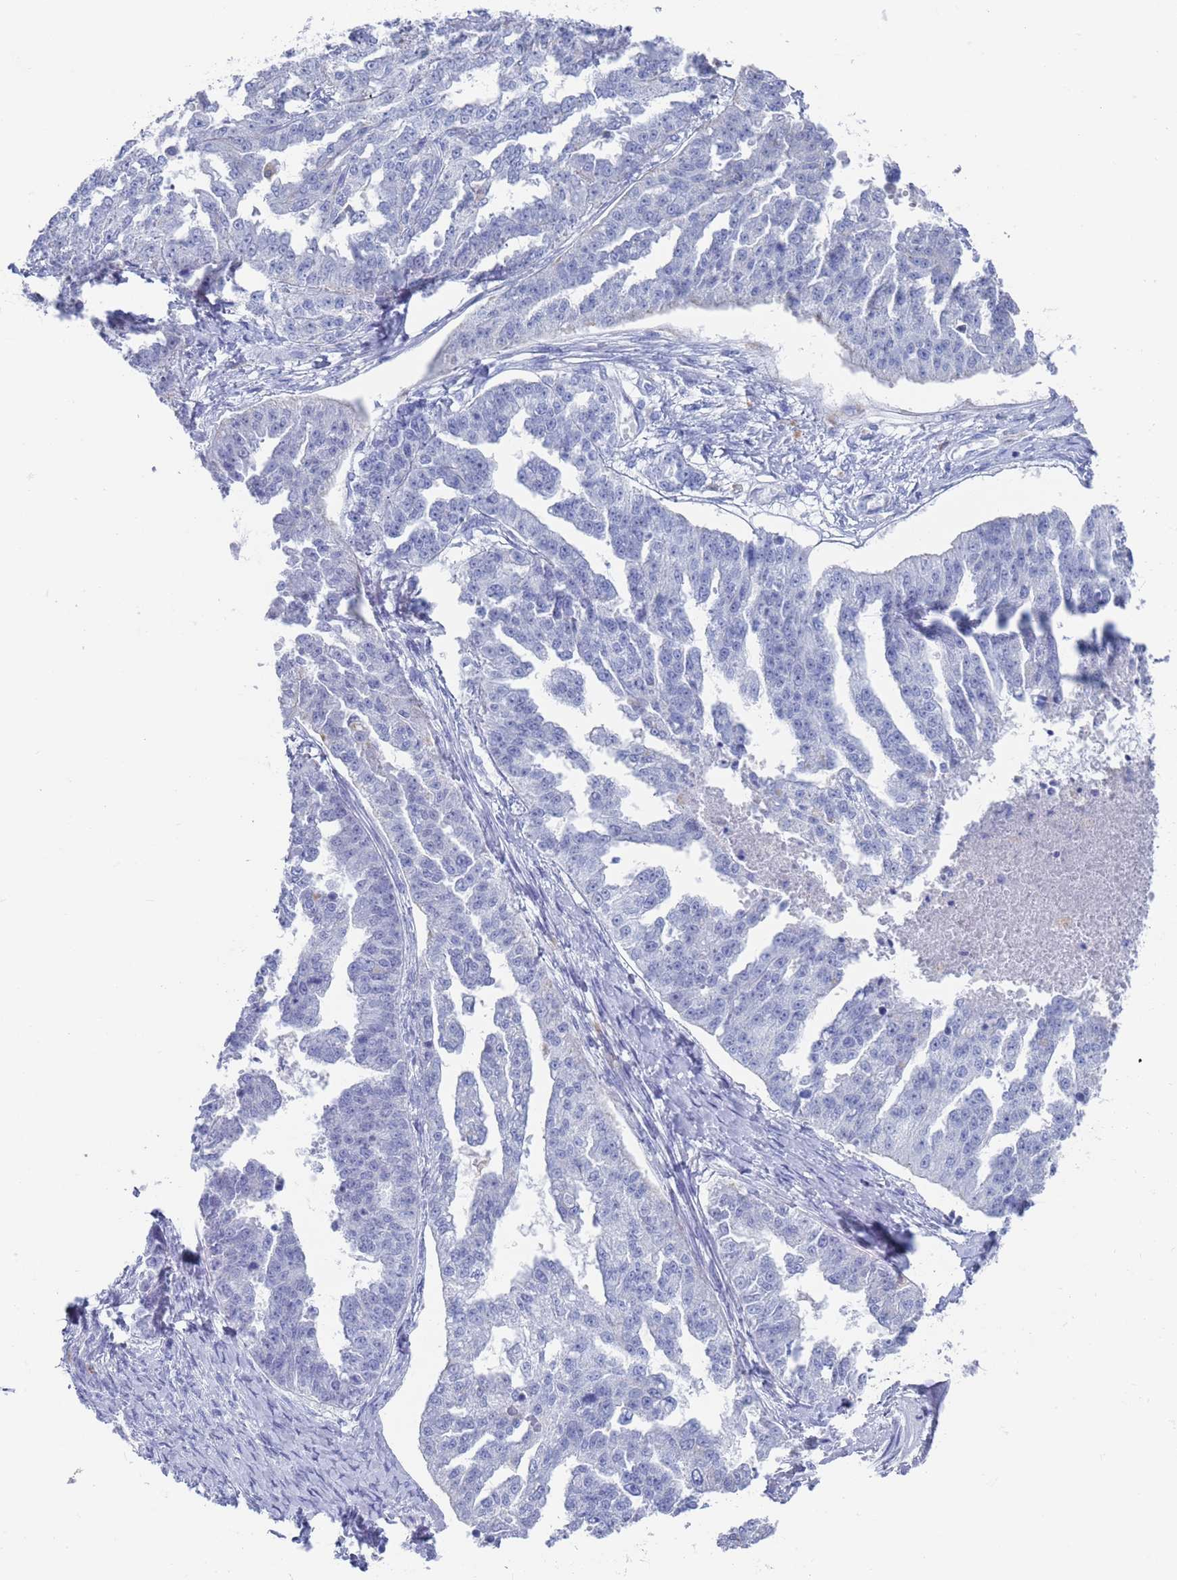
{"staining": {"intensity": "negative", "quantity": "none", "location": "none"}, "tissue": "ovarian cancer", "cell_type": "Tumor cells", "image_type": "cancer", "snomed": [{"axis": "morphology", "description": "Cystadenocarcinoma, serous, NOS"}, {"axis": "topography", "description": "Ovary"}], "caption": "The immunohistochemistry (IHC) histopathology image has no significant positivity in tumor cells of ovarian serous cystadenocarcinoma tissue.", "gene": "FUCA1", "patient": {"sex": "female", "age": 58}}